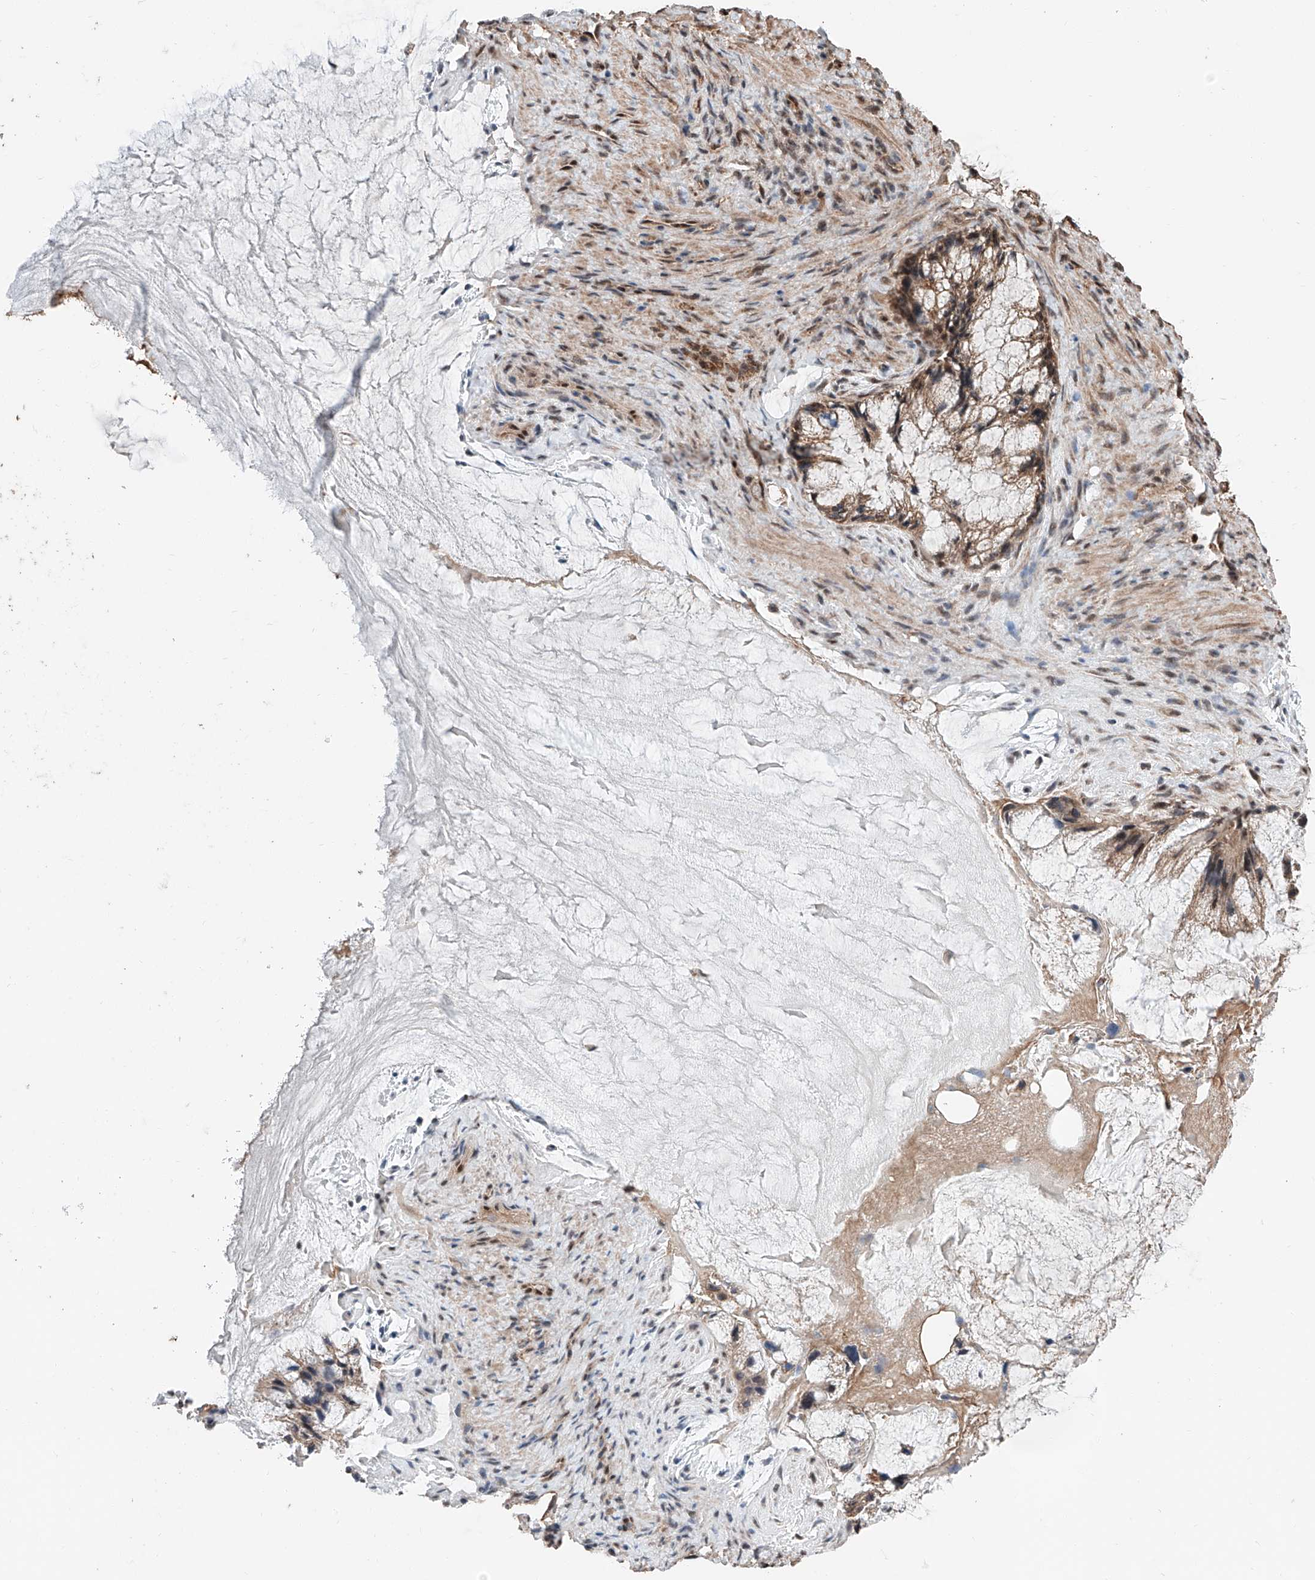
{"staining": {"intensity": "moderate", "quantity": ">75%", "location": "cytoplasmic/membranous"}, "tissue": "ovarian cancer", "cell_type": "Tumor cells", "image_type": "cancer", "snomed": [{"axis": "morphology", "description": "Cystadenocarcinoma, mucinous, NOS"}, {"axis": "topography", "description": "Ovary"}], "caption": "There is medium levels of moderate cytoplasmic/membranous expression in tumor cells of ovarian cancer, as demonstrated by immunohistochemical staining (brown color).", "gene": "ZNF445", "patient": {"sex": "female", "age": 37}}